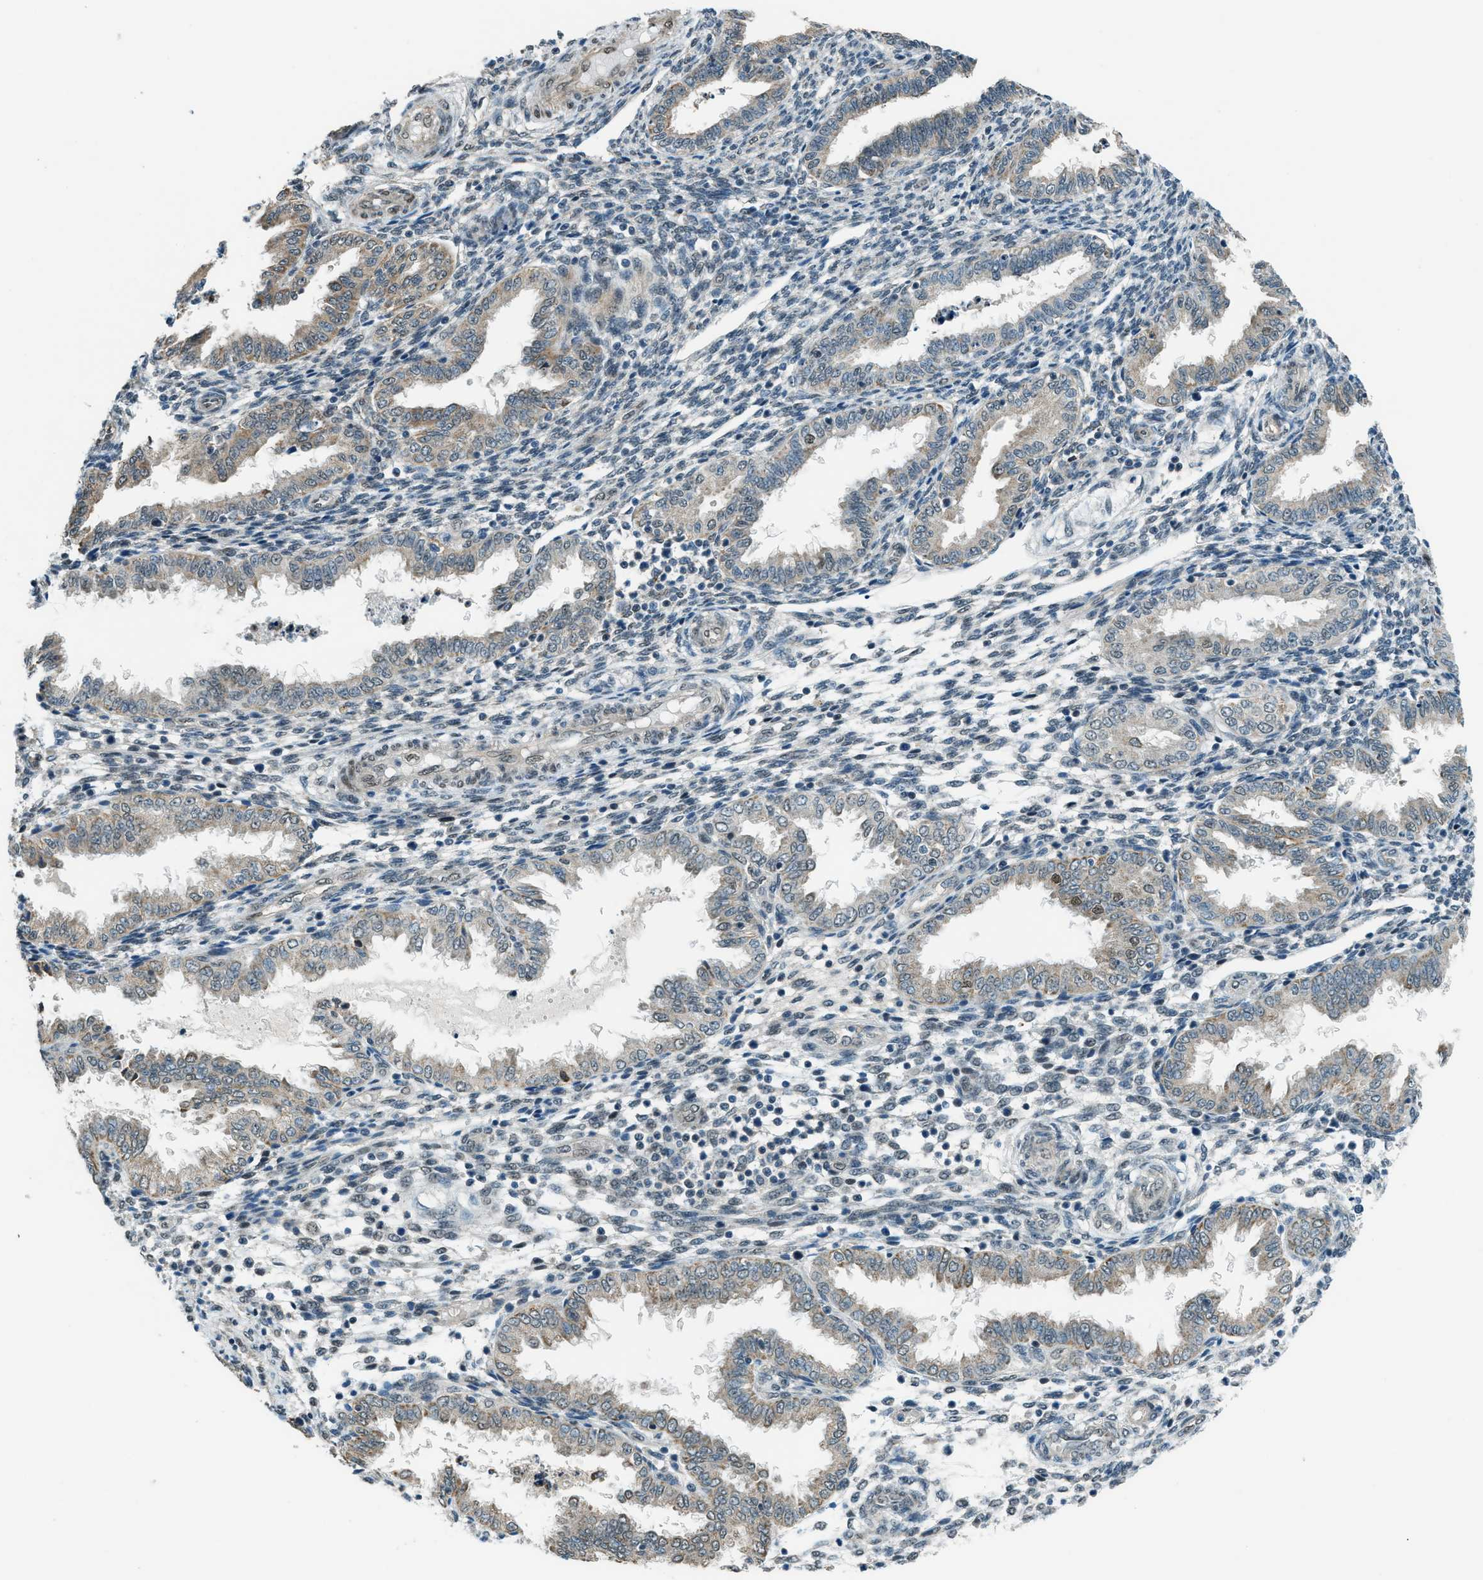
{"staining": {"intensity": "negative", "quantity": "none", "location": "none"}, "tissue": "endometrium", "cell_type": "Cells in endometrial stroma", "image_type": "normal", "snomed": [{"axis": "morphology", "description": "Normal tissue, NOS"}, {"axis": "topography", "description": "Endometrium"}], "caption": "Immunohistochemistry (IHC) of benign endometrium shows no staining in cells in endometrial stroma. Brightfield microscopy of IHC stained with DAB (3,3'-diaminobenzidine) (brown) and hematoxylin (blue), captured at high magnification.", "gene": "NPEPL1", "patient": {"sex": "female", "age": 33}}